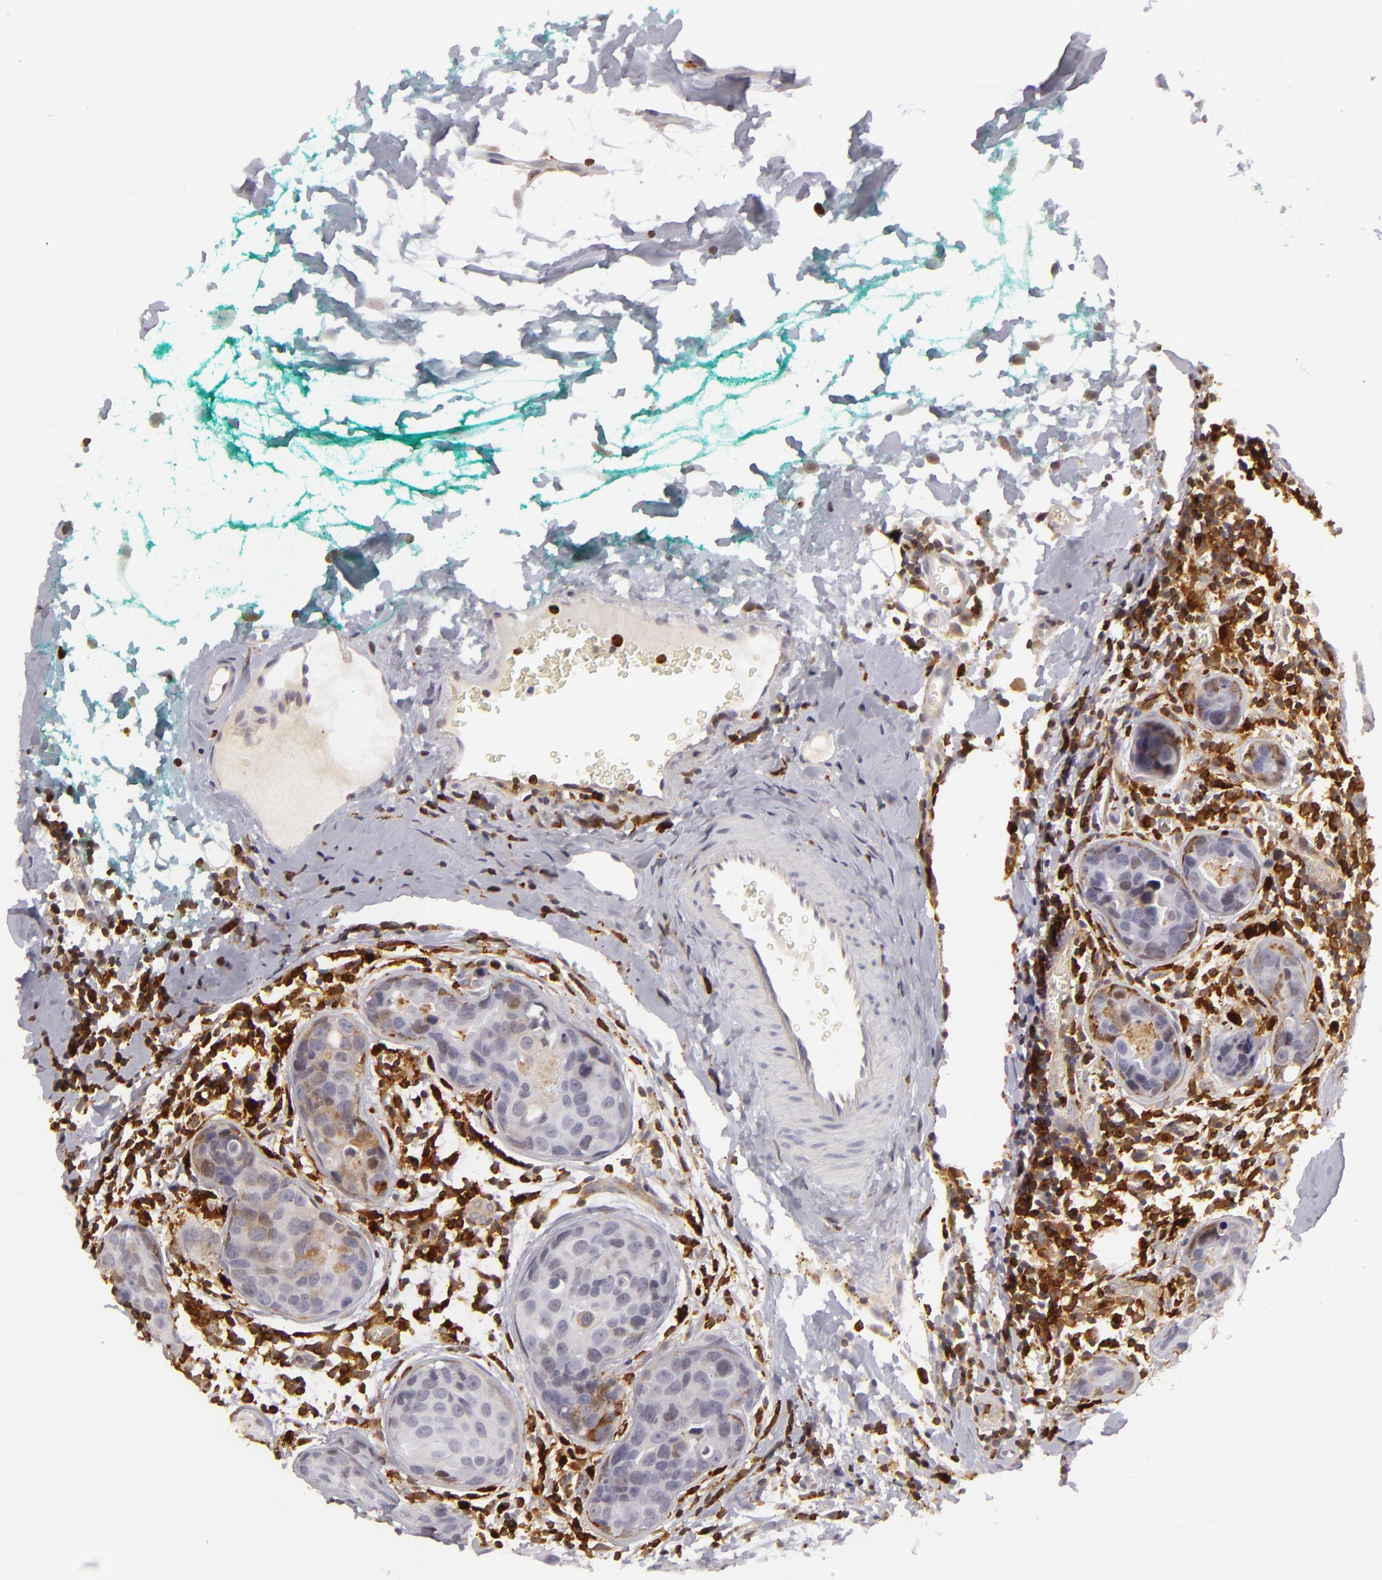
{"staining": {"intensity": "weak", "quantity": "<25%", "location": "cytoplasmic/membranous"}, "tissue": "breast cancer", "cell_type": "Tumor cells", "image_type": "cancer", "snomed": [{"axis": "morphology", "description": "Duct carcinoma"}, {"axis": "topography", "description": "Breast"}], "caption": "DAB (3,3'-diaminobenzidine) immunohistochemical staining of human invasive ductal carcinoma (breast) shows no significant expression in tumor cells.", "gene": "APOBEC3G", "patient": {"sex": "female", "age": 24}}